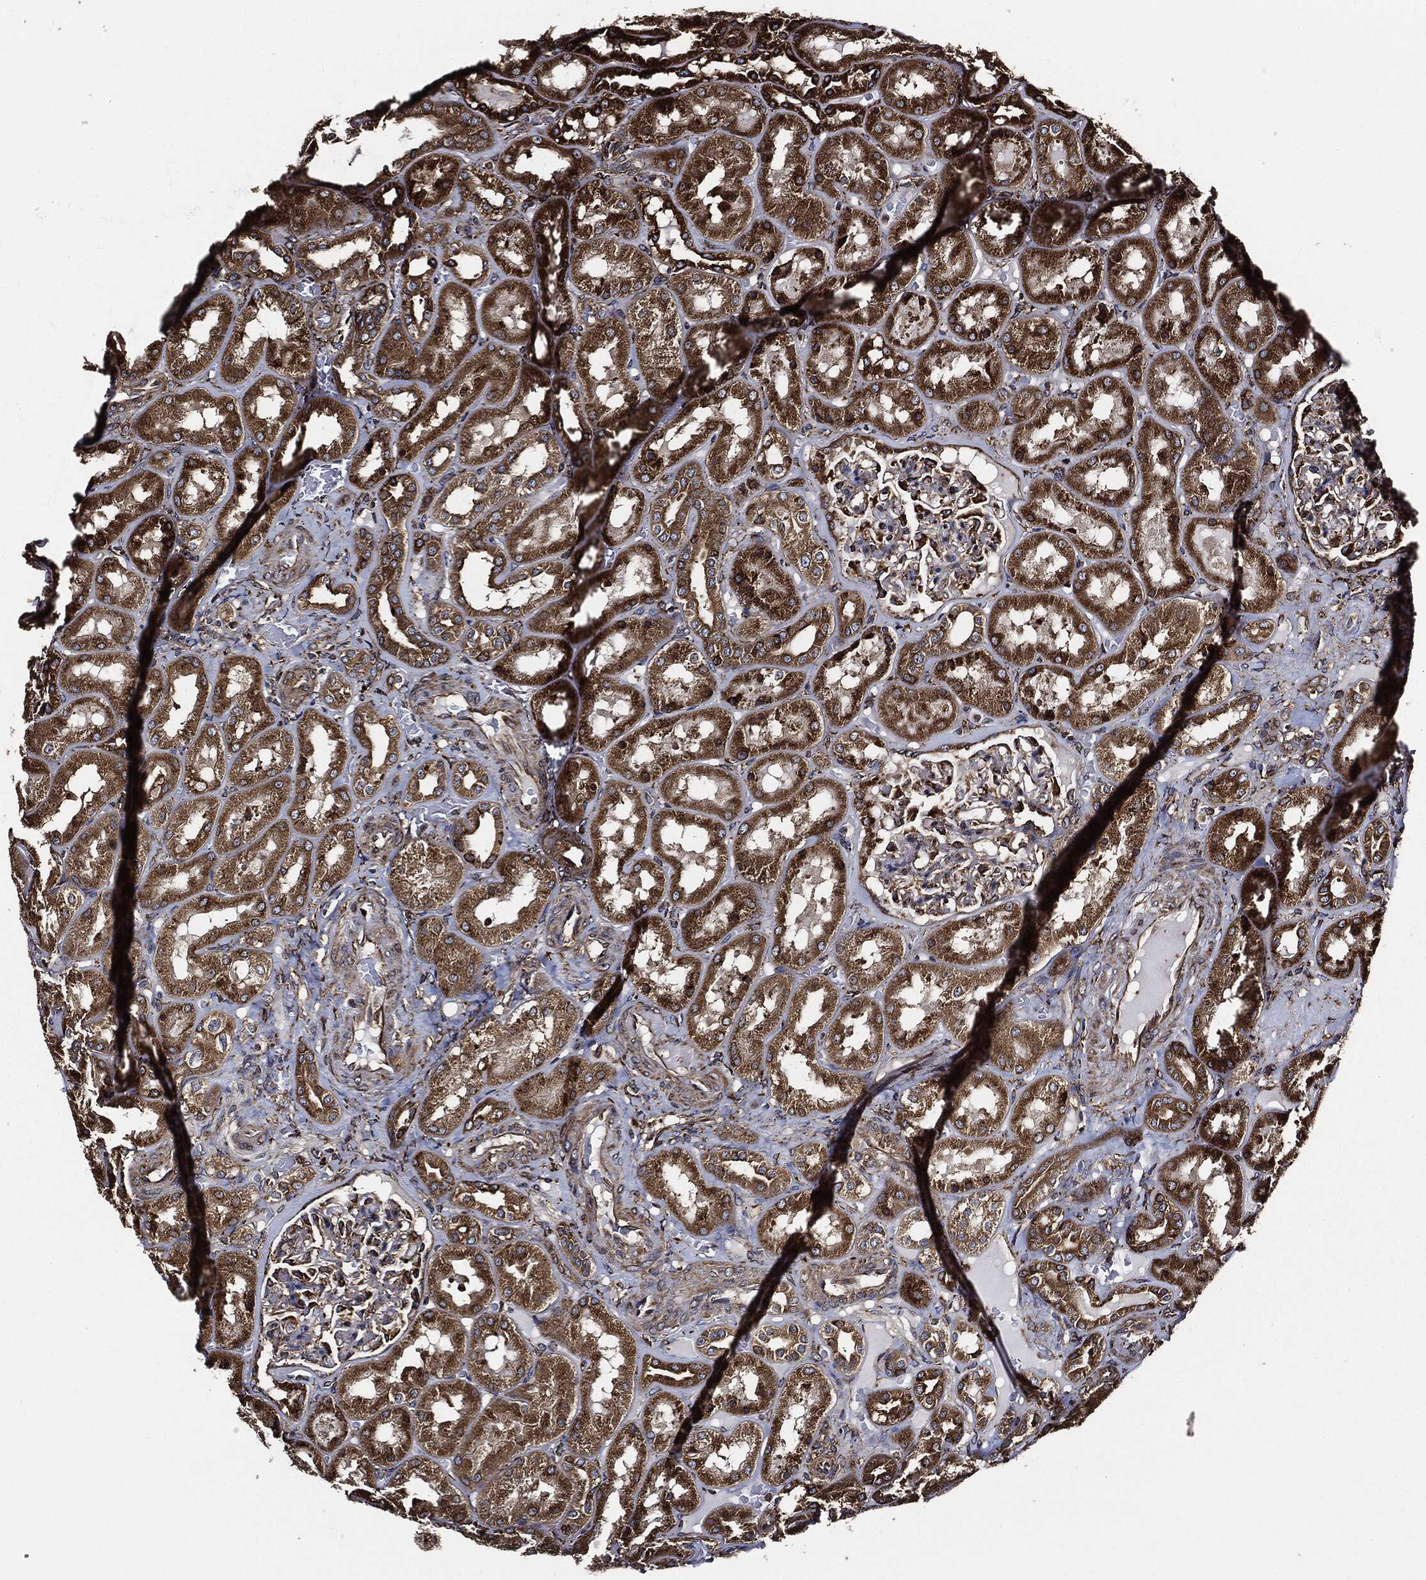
{"staining": {"intensity": "strong", "quantity": "<25%", "location": "cytoplasmic/membranous"}, "tissue": "kidney", "cell_type": "Cells in glomeruli", "image_type": "normal", "snomed": [{"axis": "morphology", "description": "Normal tissue, NOS"}, {"axis": "topography", "description": "Kidney"}], "caption": "Immunohistochemistry micrograph of normal kidney: kidney stained using IHC shows medium levels of strong protein expression localized specifically in the cytoplasmic/membranous of cells in glomeruli, appearing as a cytoplasmic/membranous brown color.", "gene": "AMFR", "patient": {"sex": "male", "age": 73}}